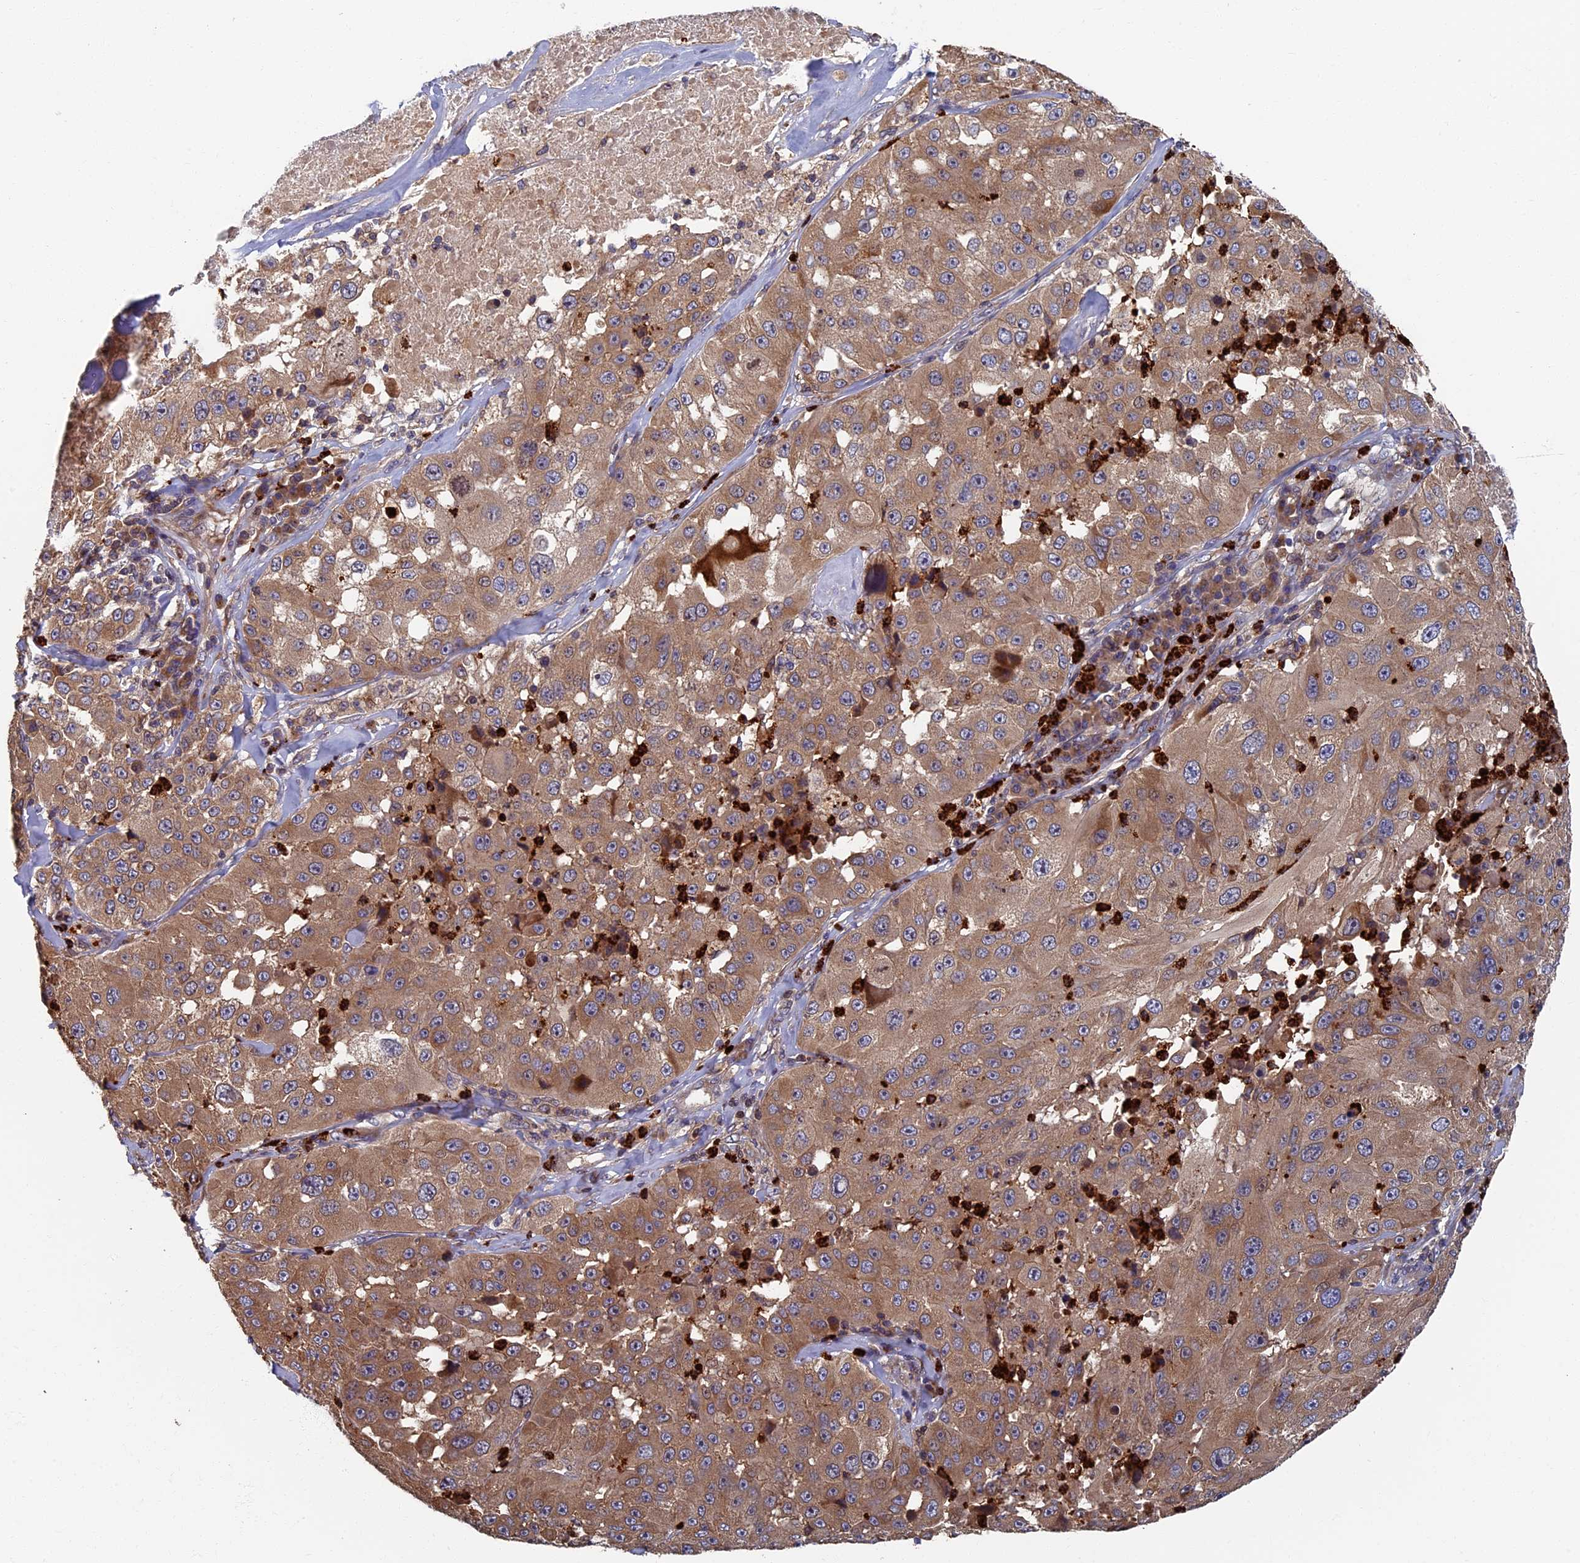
{"staining": {"intensity": "moderate", "quantity": ">75%", "location": "cytoplasmic/membranous"}, "tissue": "melanoma", "cell_type": "Tumor cells", "image_type": "cancer", "snomed": [{"axis": "morphology", "description": "Malignant melanoma, Metastatic site"}, {"axis": "topography", "description": "Lymph node"}], "caption": "Human malignant melanoma (metastatic site) stained with a brown dye displays moderate cytoplasmic/membranous positive staining in about >75% of tumor cells.", "gene": "TNK2", "patient": {"sex": "male", "age": 62}}